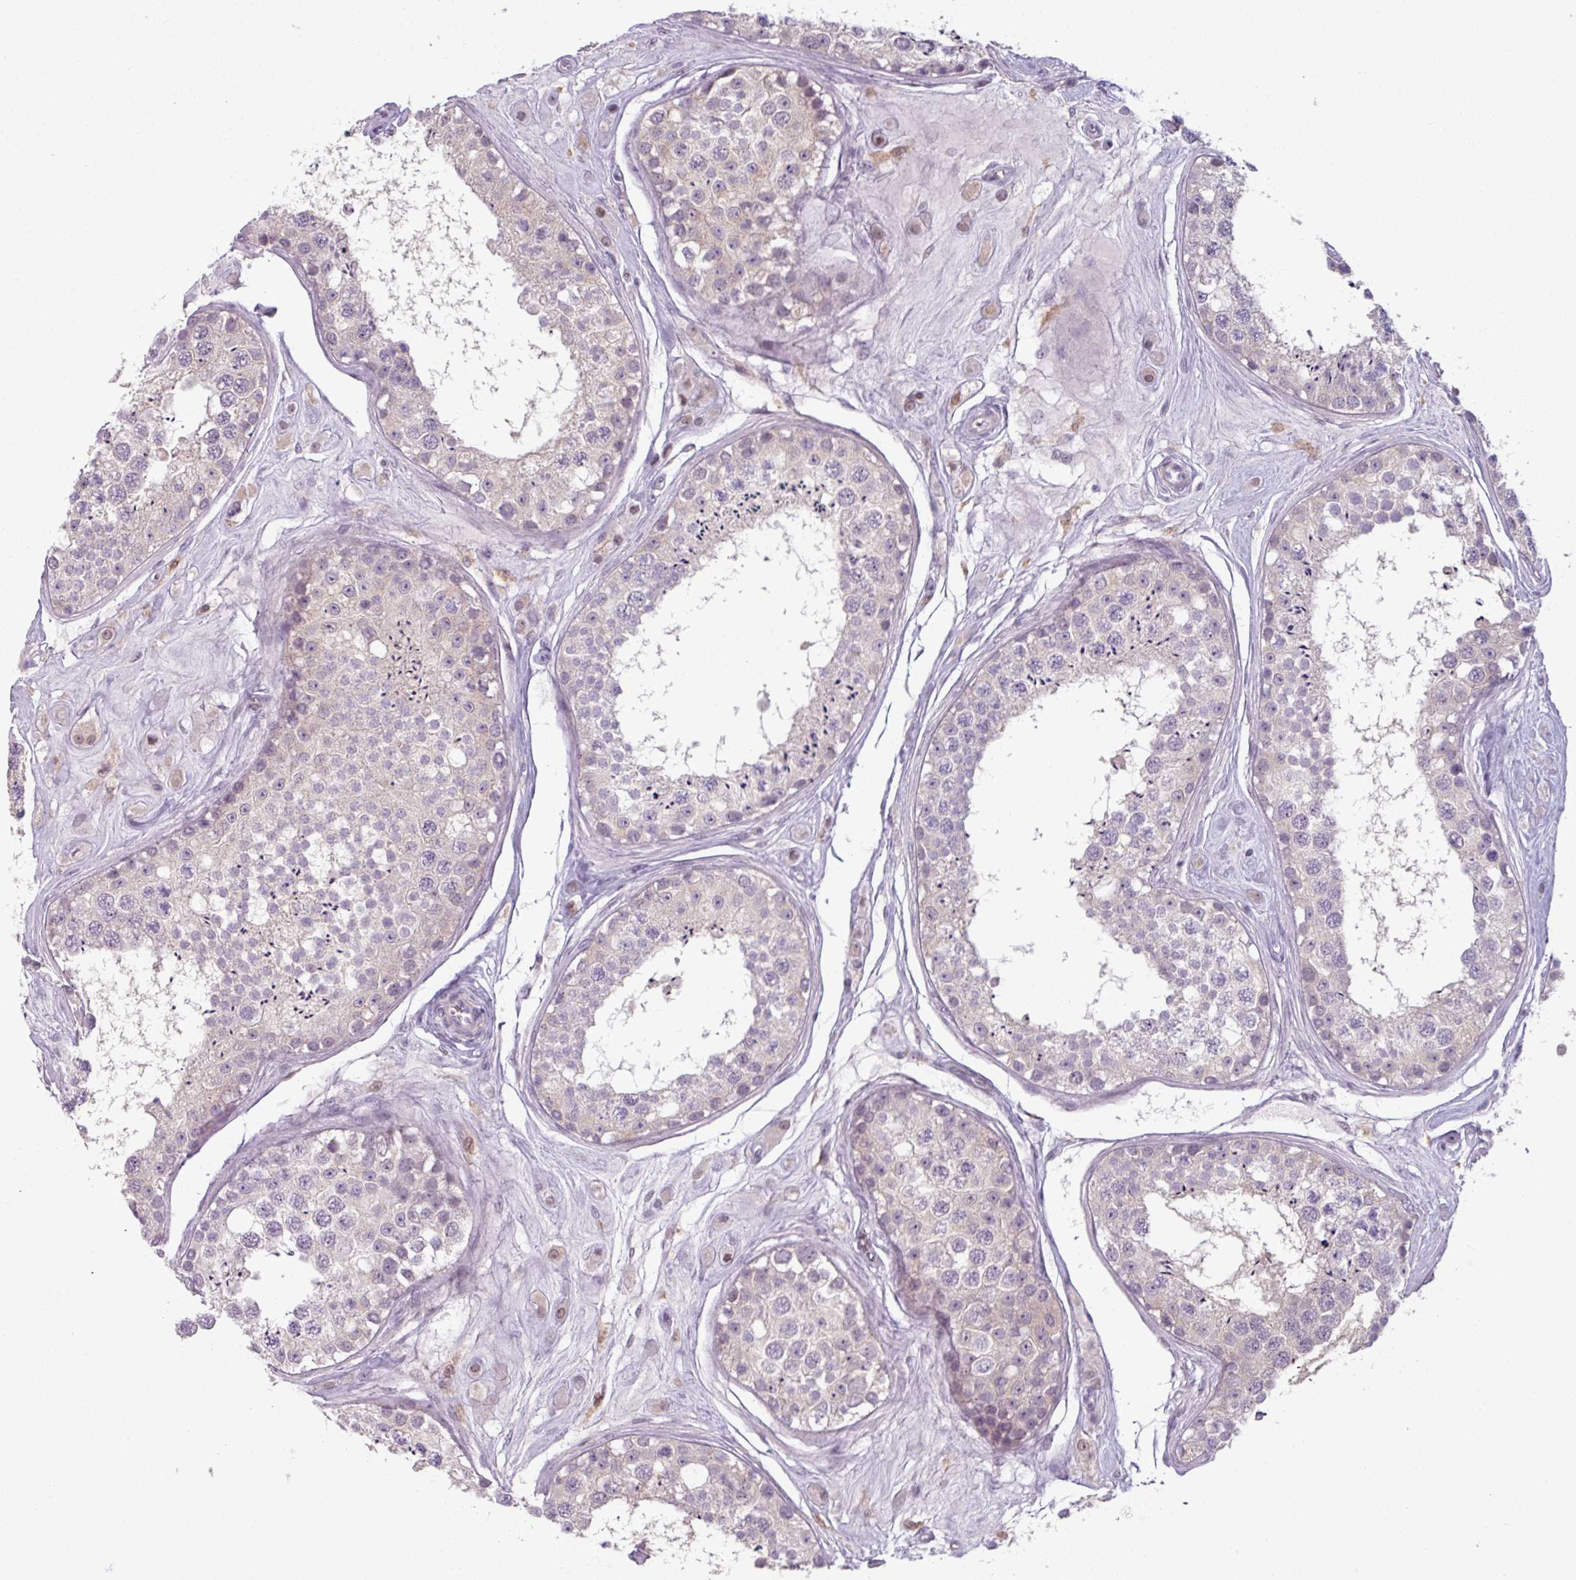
{"staining": {"intensity": "weak", "quantity": "<25%", "location": "nuclear"}, "tissue": "testis", "cell_type": "Cells in seminiferous ducts", "image_type": "normal", "snomed": [{"axis": "morphology", "description": "Normal tissue, NOS"}, {"axis": "topography", "description": "Testis"}], "caption": "Immunohistochemistry of normal testis shows no expression in cells in seminiferous ducts. (Stains: DAB immunohistochemistry with hematoxylin counter stain, Microscopy: brightfield microscopy at high magnification).", "gene": "PNMA6A", "patient": {"sex": "male", "age": 25}}